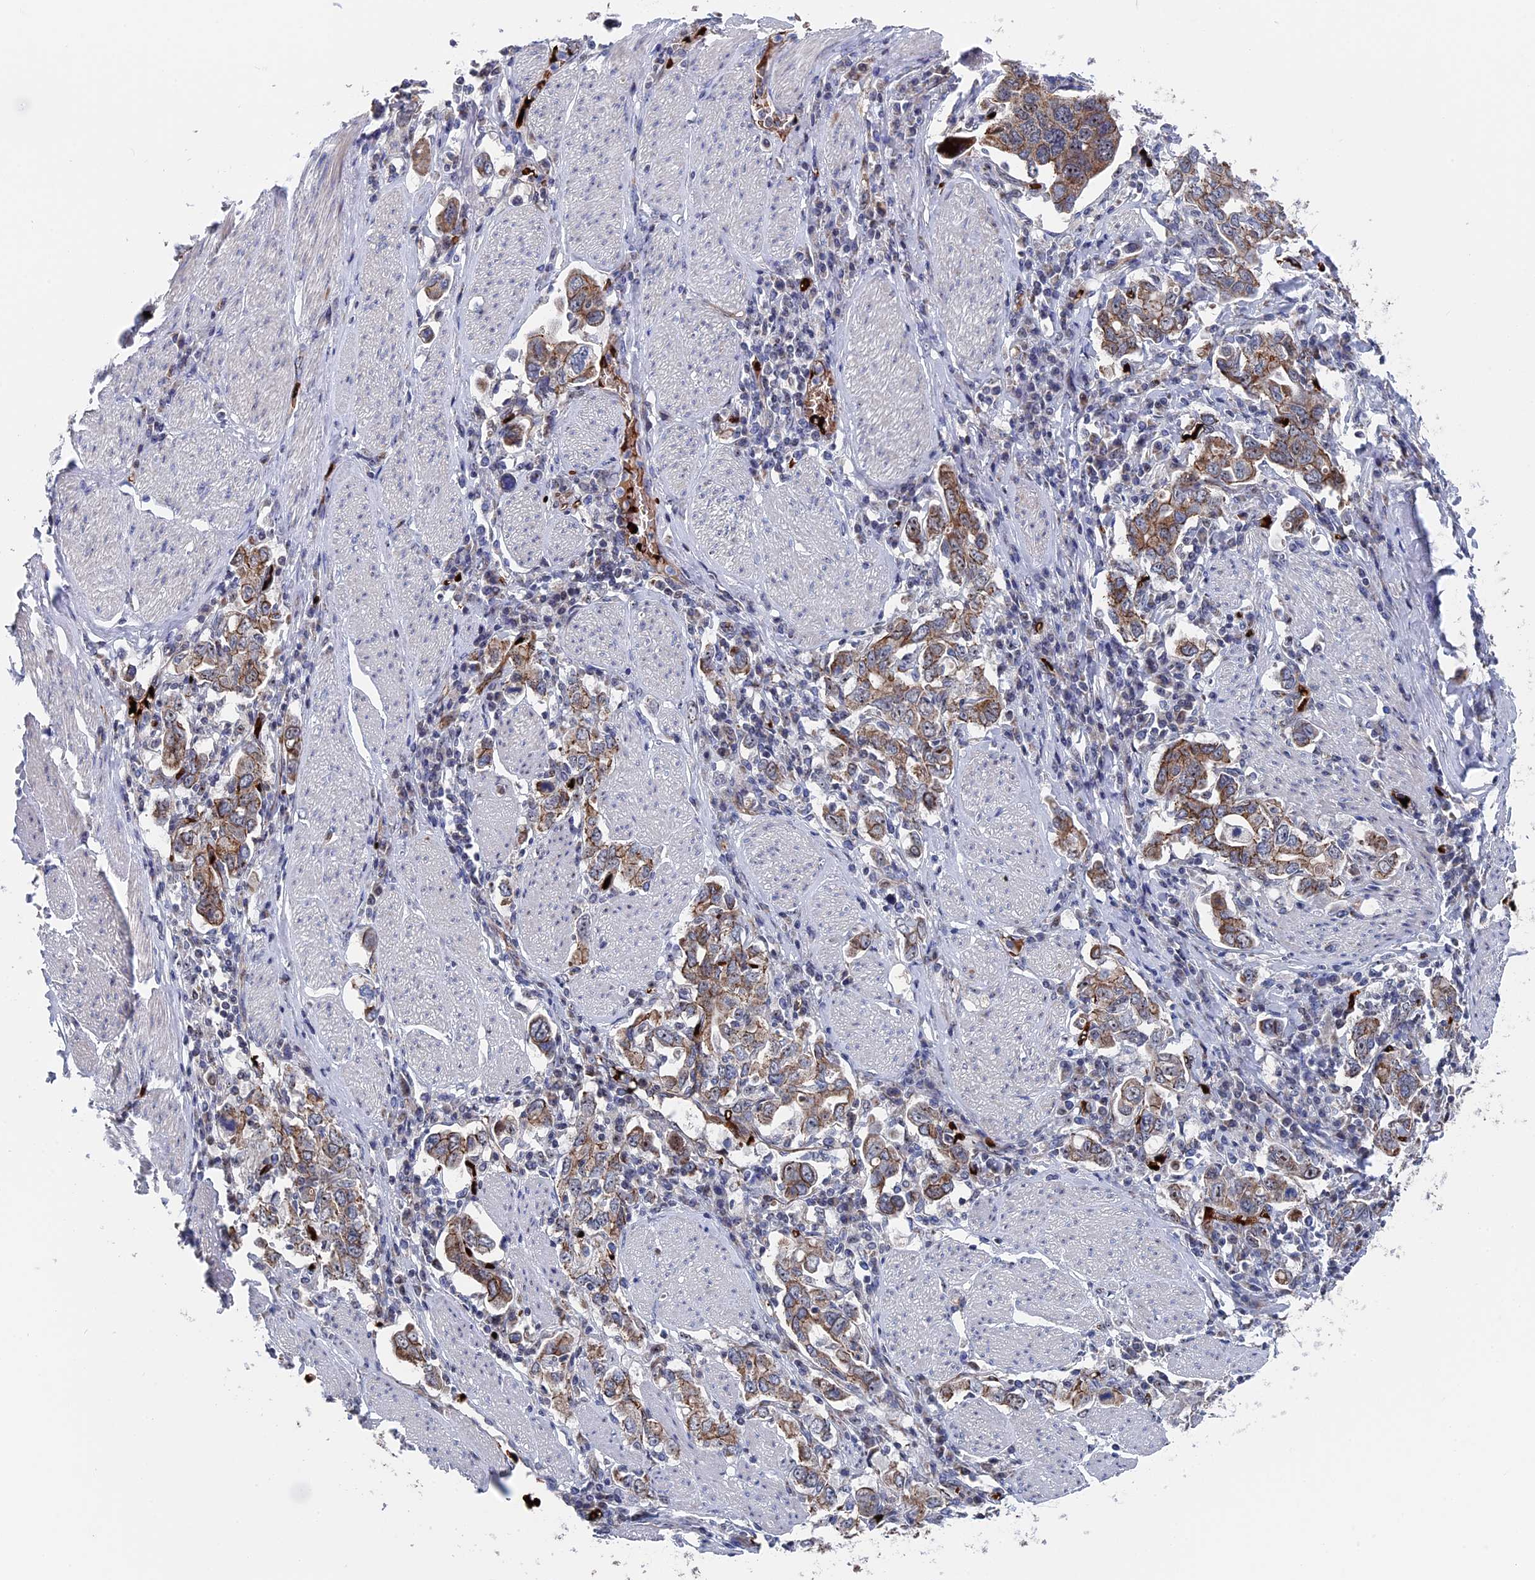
{"staining": {"intensity": "moderate", "quantity": ">75%", "location": "cytoplasmic/membranous"}, "tissue": "stomach cancer", "cell_type": "Tumor cells", "image_type": "cancer", "snomed": [{"axis": "morphology", "description": "Adenocarcinoma, NOS"}, {"axis": "topography", "description": "Stomach, upper"}], "caption": "IHC of human stomach adenocarcinoma exhibits medium levels of moderate cytoplasmic/membranous positivity in about >75% of tumor cells.", "gene": "EXOSC9", "patient": {"sex": "male", "age": 62}}